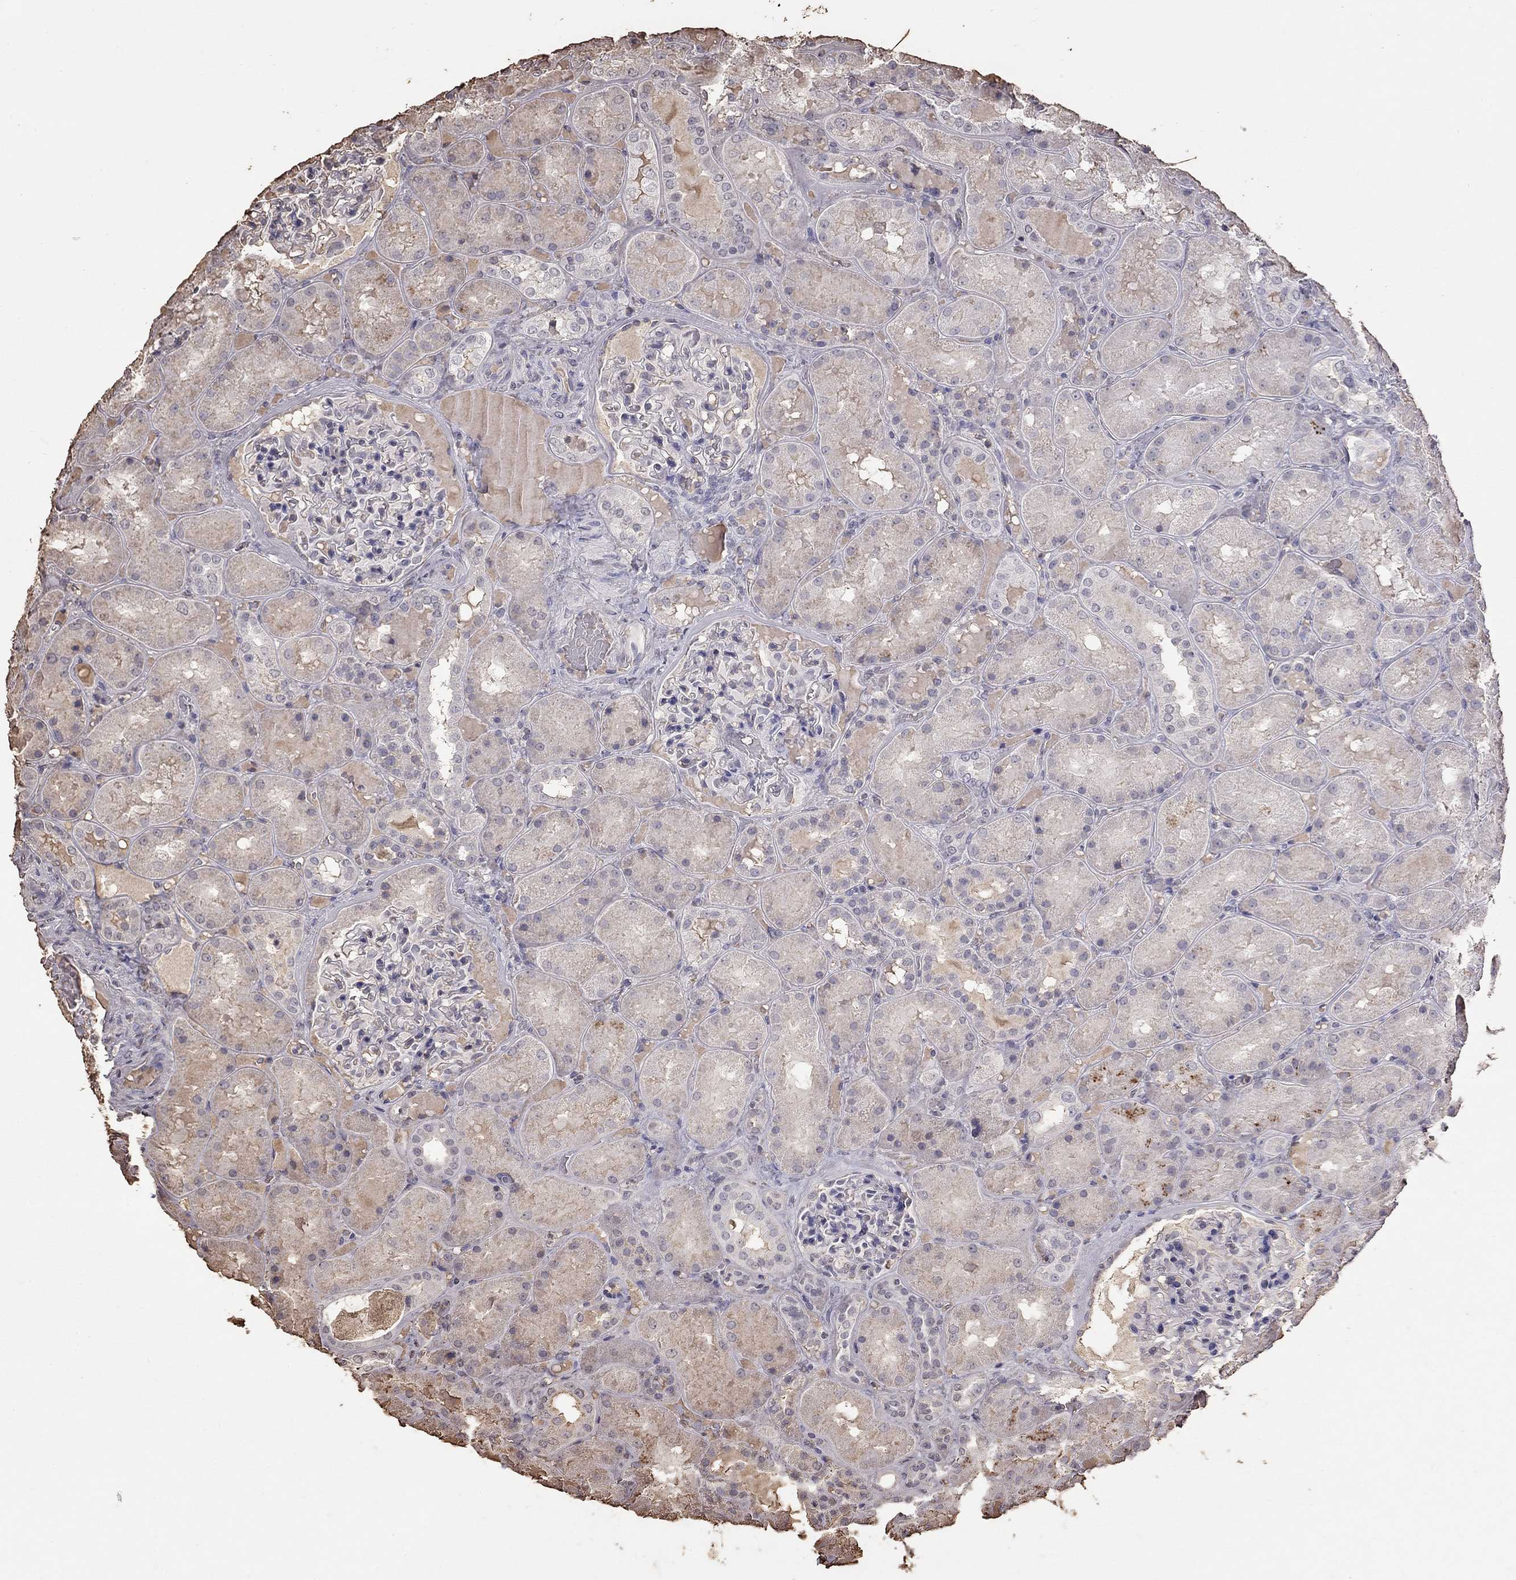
{"staining": {"intensity": "negative", "quantity": "none", "location": "none"}, "tissue": "kidney", "cell_type": "Cells in glomeruli", "image_type": "normal", "snomed": [{"axis": "morphology", "description": "Normal tissue, NOS"}, {"axis": "topography", "description": "Kidney"}], "caption": "This is an immunohistochemistry micrograph of normal kidney. There is no staining in cells in glomeruli.", "gene": "SUN3", "patient": {"sex": "male", "age": 73}}